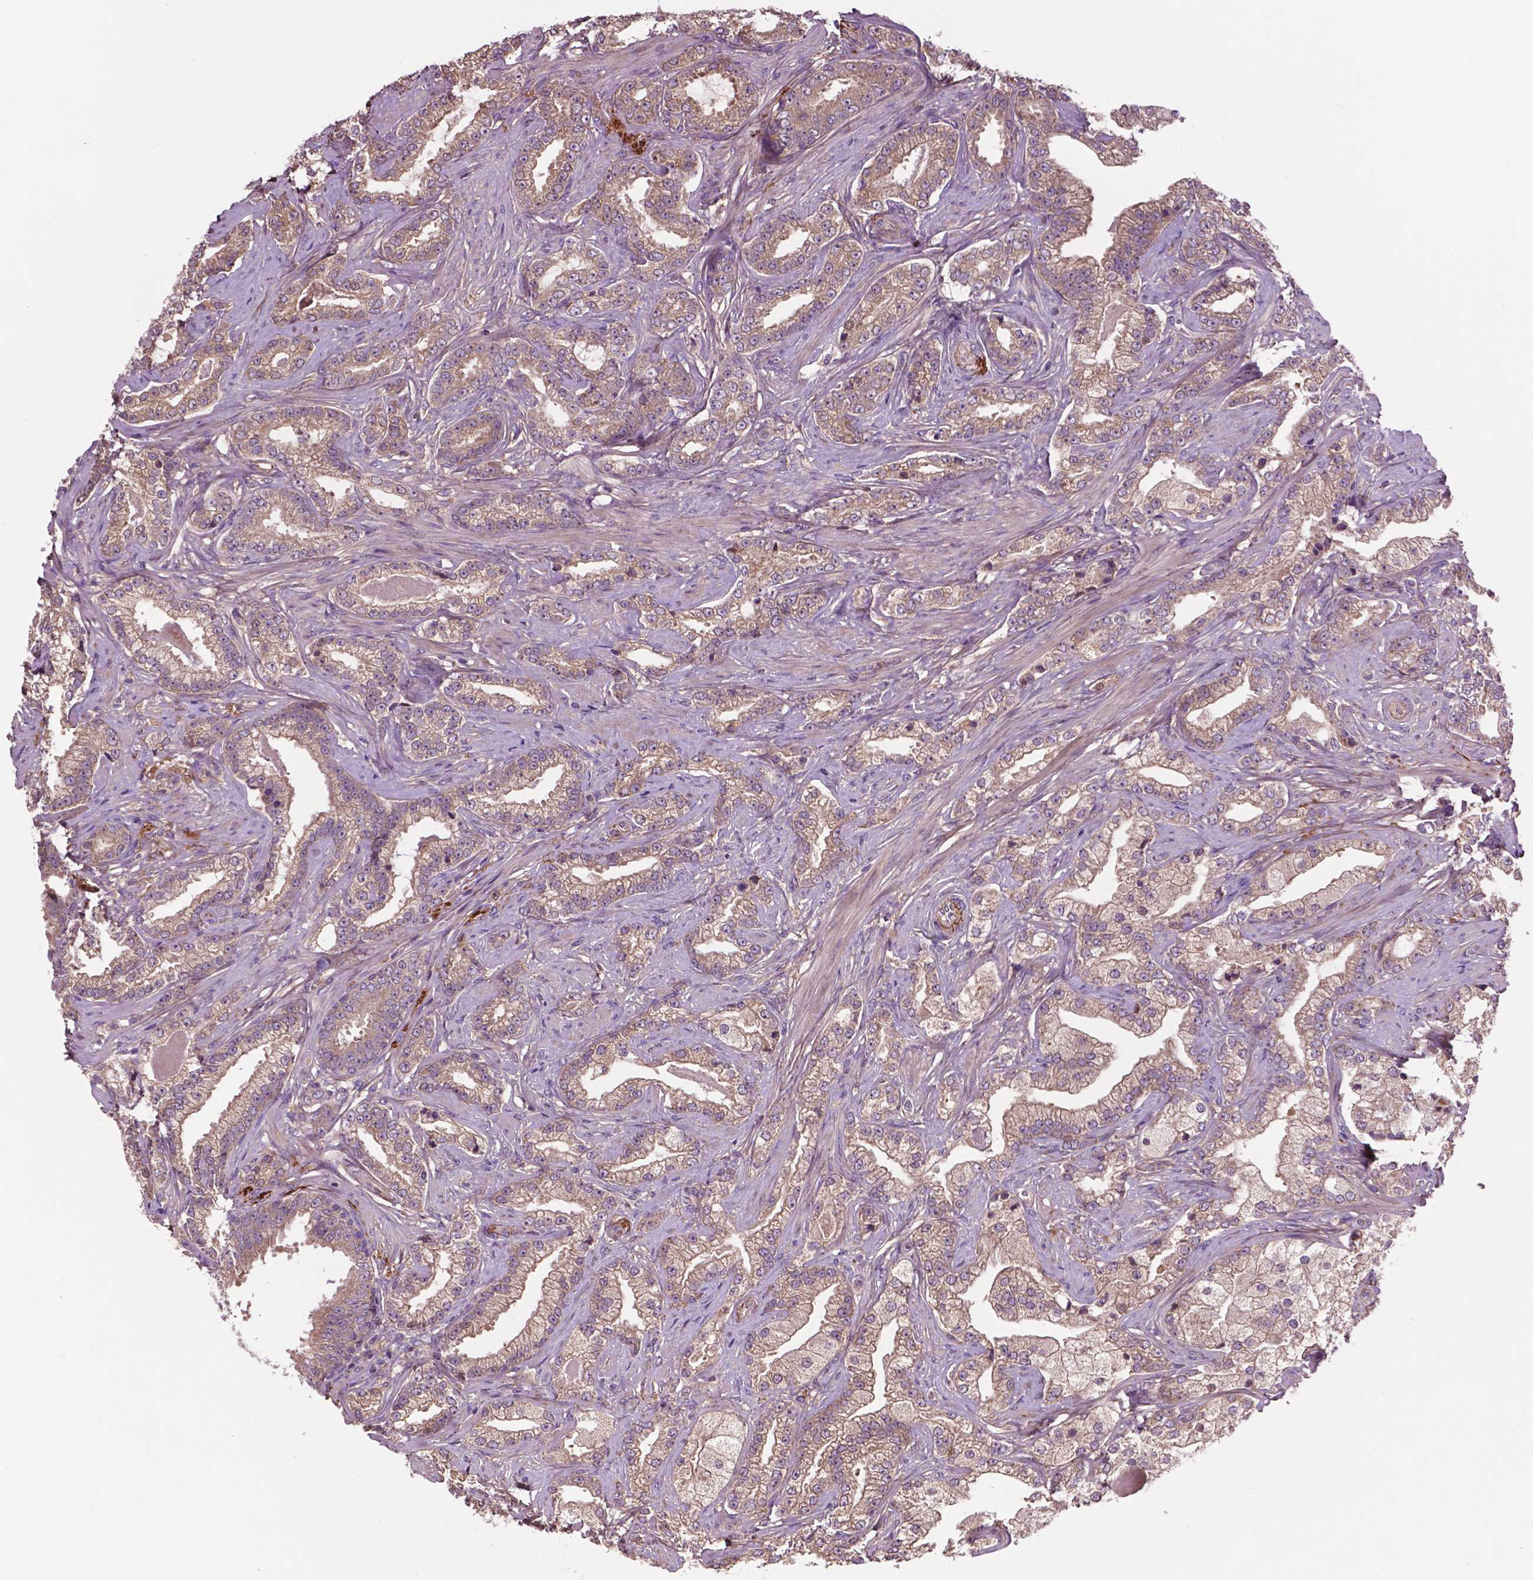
{"staining": {"intensity": "moderate", "quantity": ">75%", "location": "cytoplasmic/membranous"}, "tissue": "prostate cancer", "cell_type": "Tumor cells", "image_type": "cancer", "snomed": [{"axis": "morphology", "description": "Adenocarcinoma, Low grade"}, {"axis": "topography", "description": "Prostate"}], "caption": "A medium amount of moderate cytoplasmic/membranous staining is present in approximately >75% of tumor cells in adenocarcinoma (low-grade) (prostate) tissue.", "gene": "GJA9", "patient": {"sex": "male", "age": 61}}